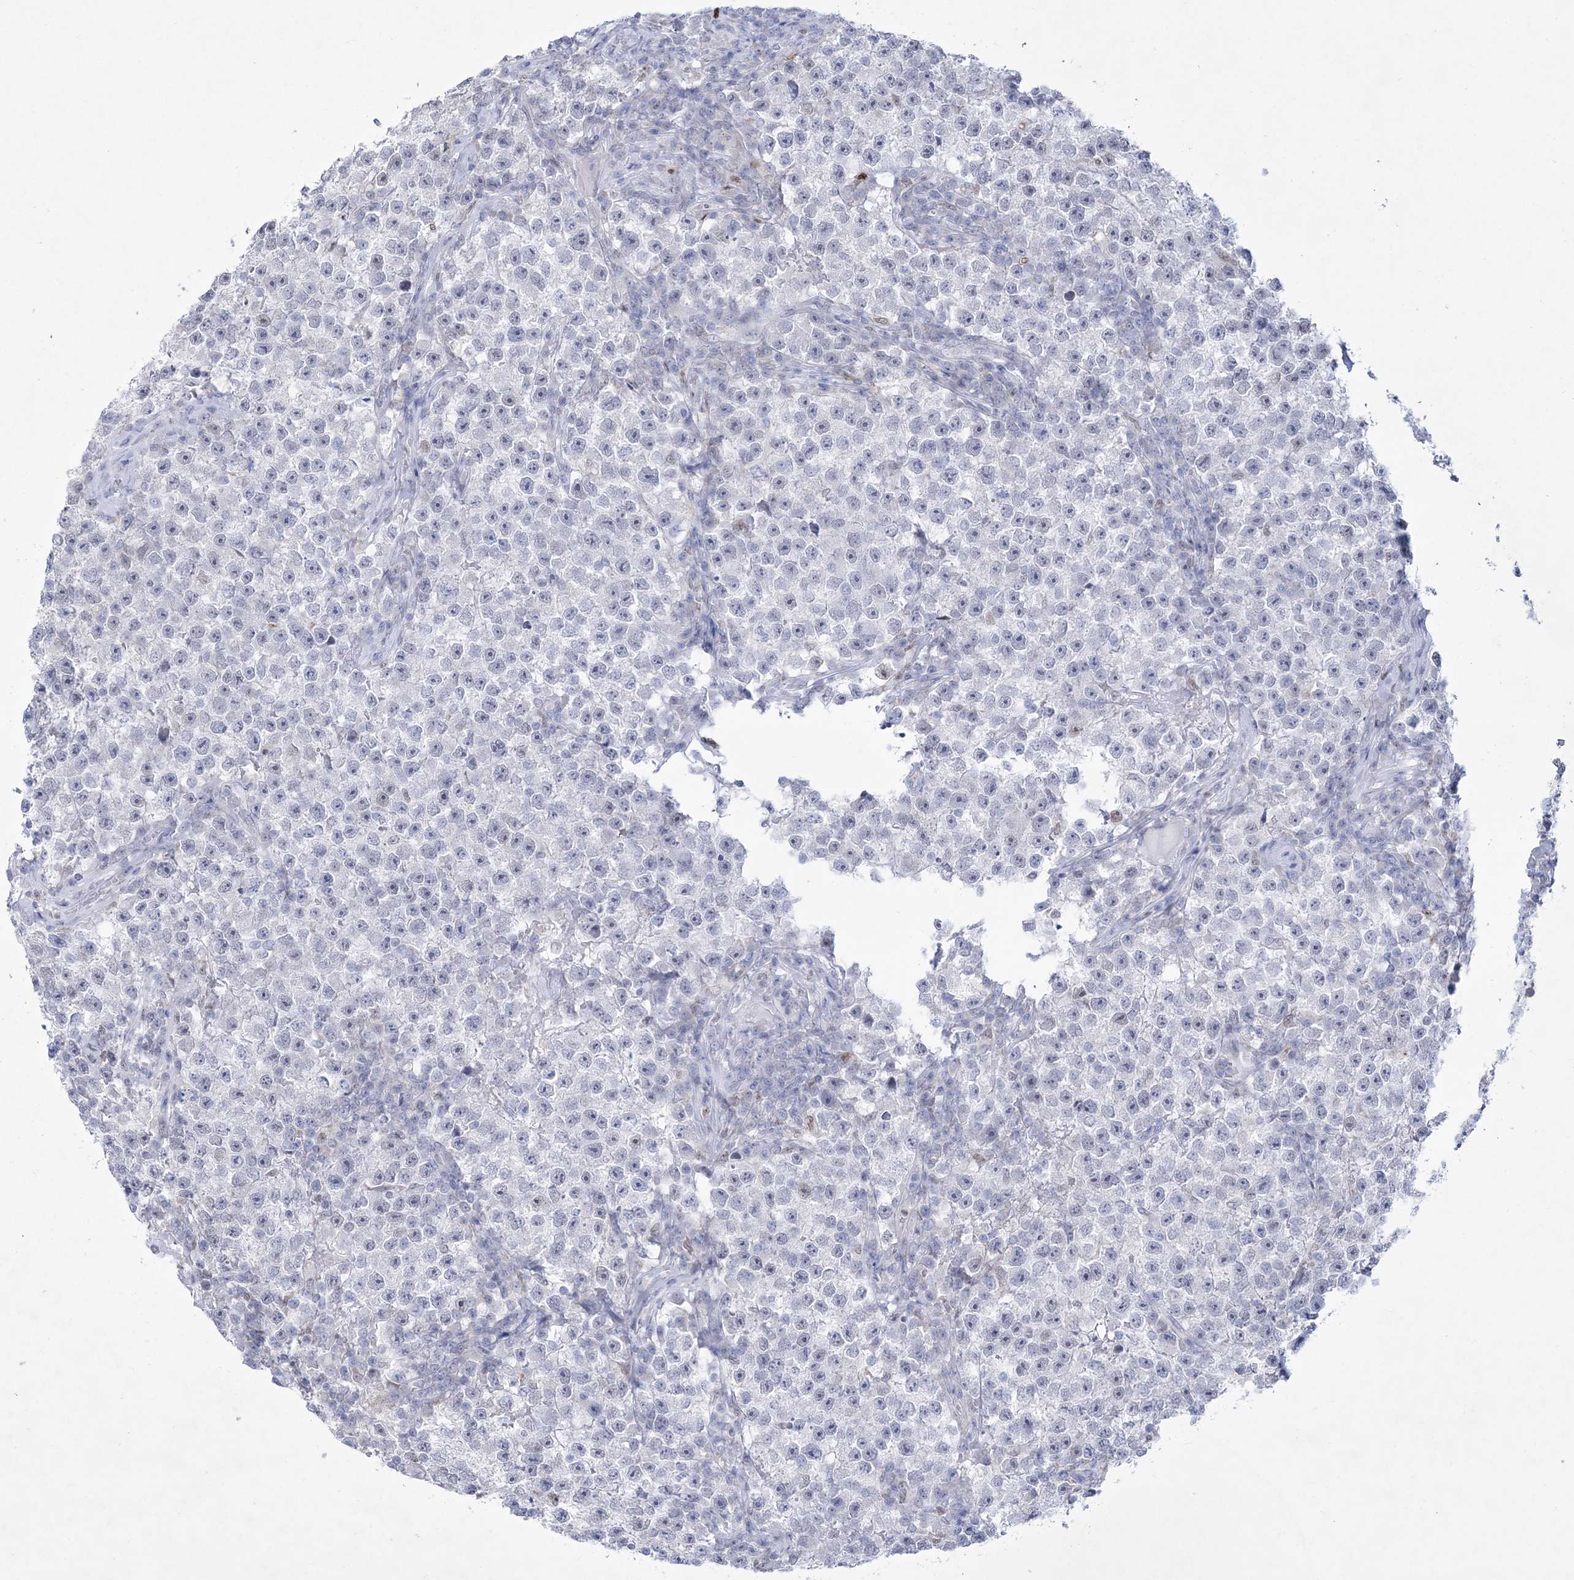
{"staining": {"intensity": "negative", "quantity": "none", "location": "none"}, "tissue": "testis cancer", "cell_type": "Tumor cells", "image_type": "cancer", "snomed": [{"axis": "morphology", "description": "Seminoma, NOS"}, {"axis": "topography", "description": "Testis"}], "caption": "Tumor cells show no significant protein positivity in testis cancer.", "gene": "WDR27", "patient": {"sex": "male", "age": 22}}